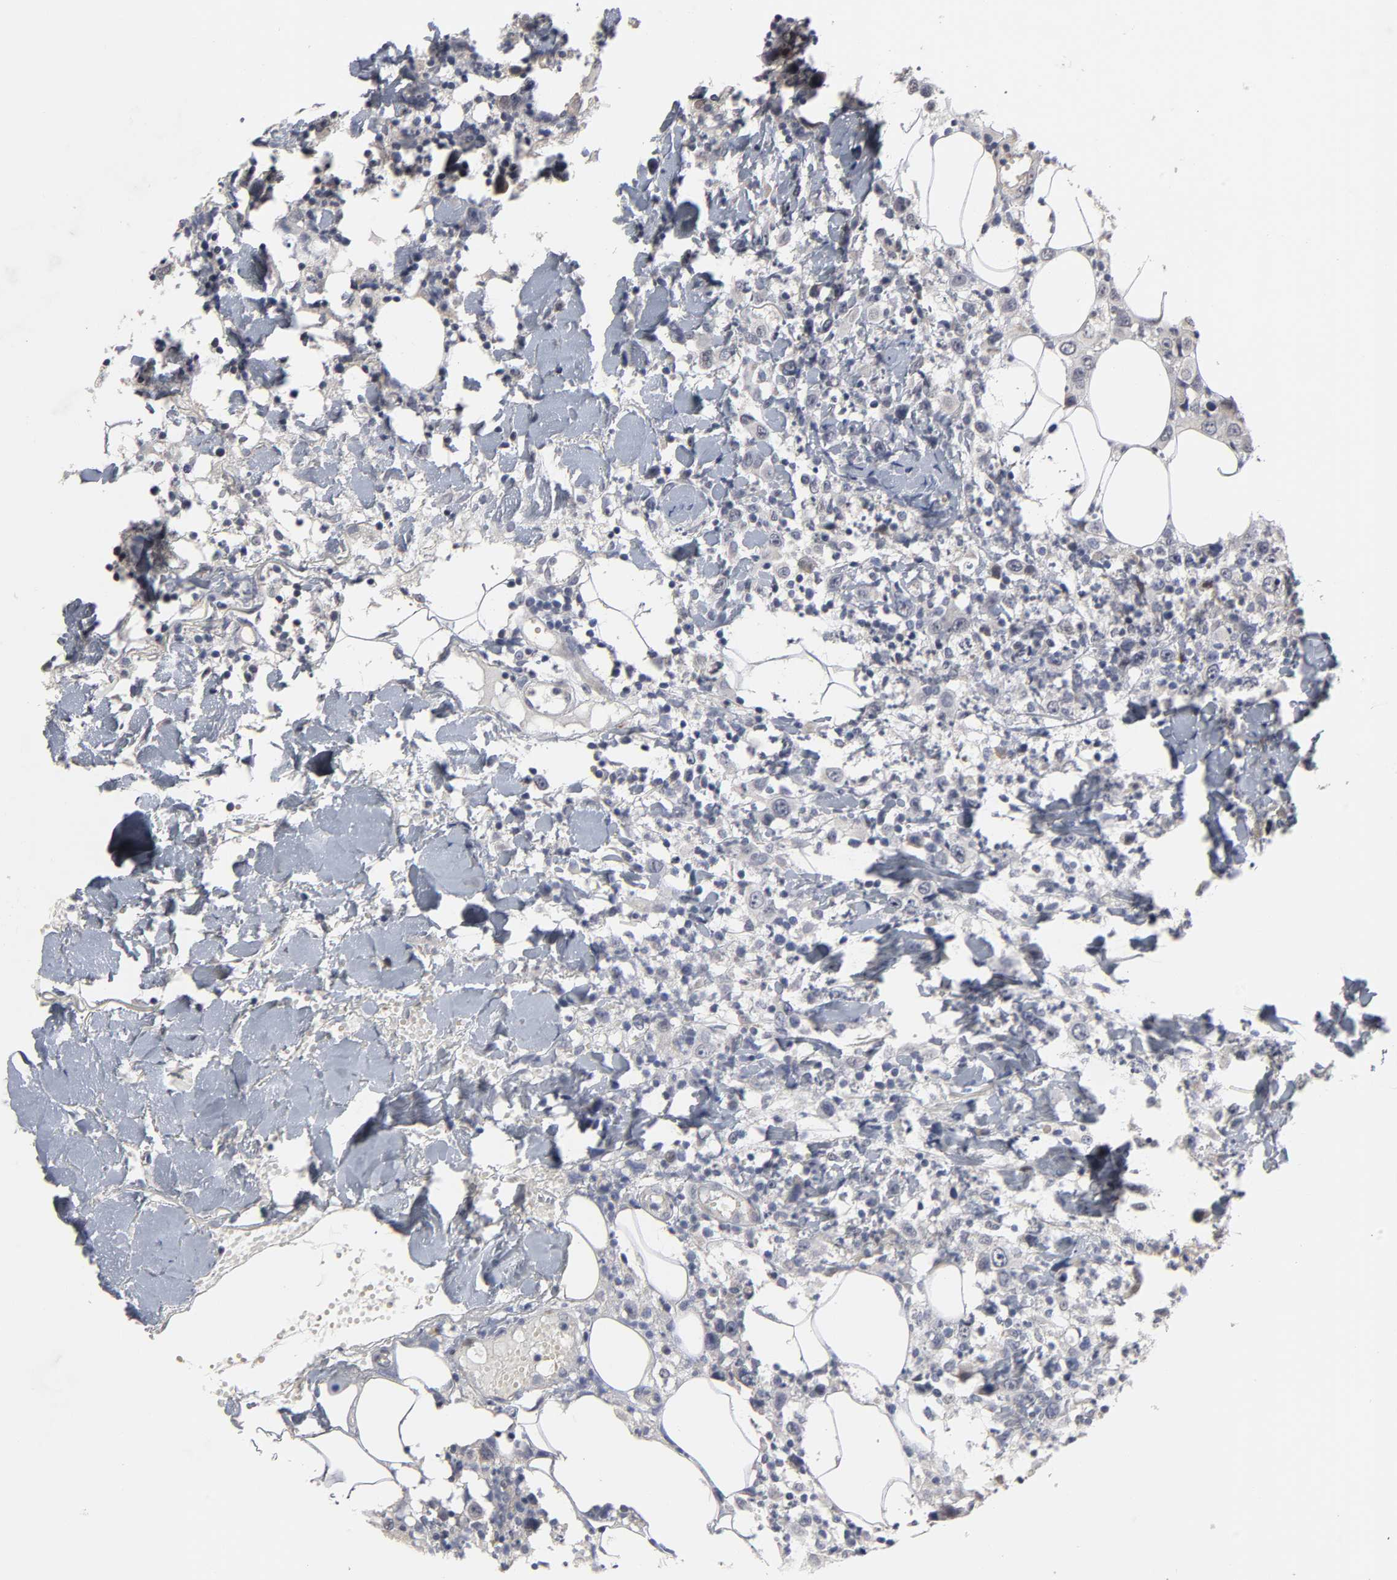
{"staining": {"intensity": "negative", "quantity": "none", "location": "none"}, "tissue": "thyroid cancer", "cell_type": "Tumor cells", "image_type": "cancer", "snomed": [{"axis": "morphology", "description": "Carcinoma, NOS"}, {"axis": "topography", "description": "Thyroid gland"}], "caption": "This is a micrograph of immunohistochemistry (IHC) staining of thyroid carcinoma, which shows no staining in tumor cells.", "gene": "HNF4A", "patient": {"sex": "female", "age": 77}}